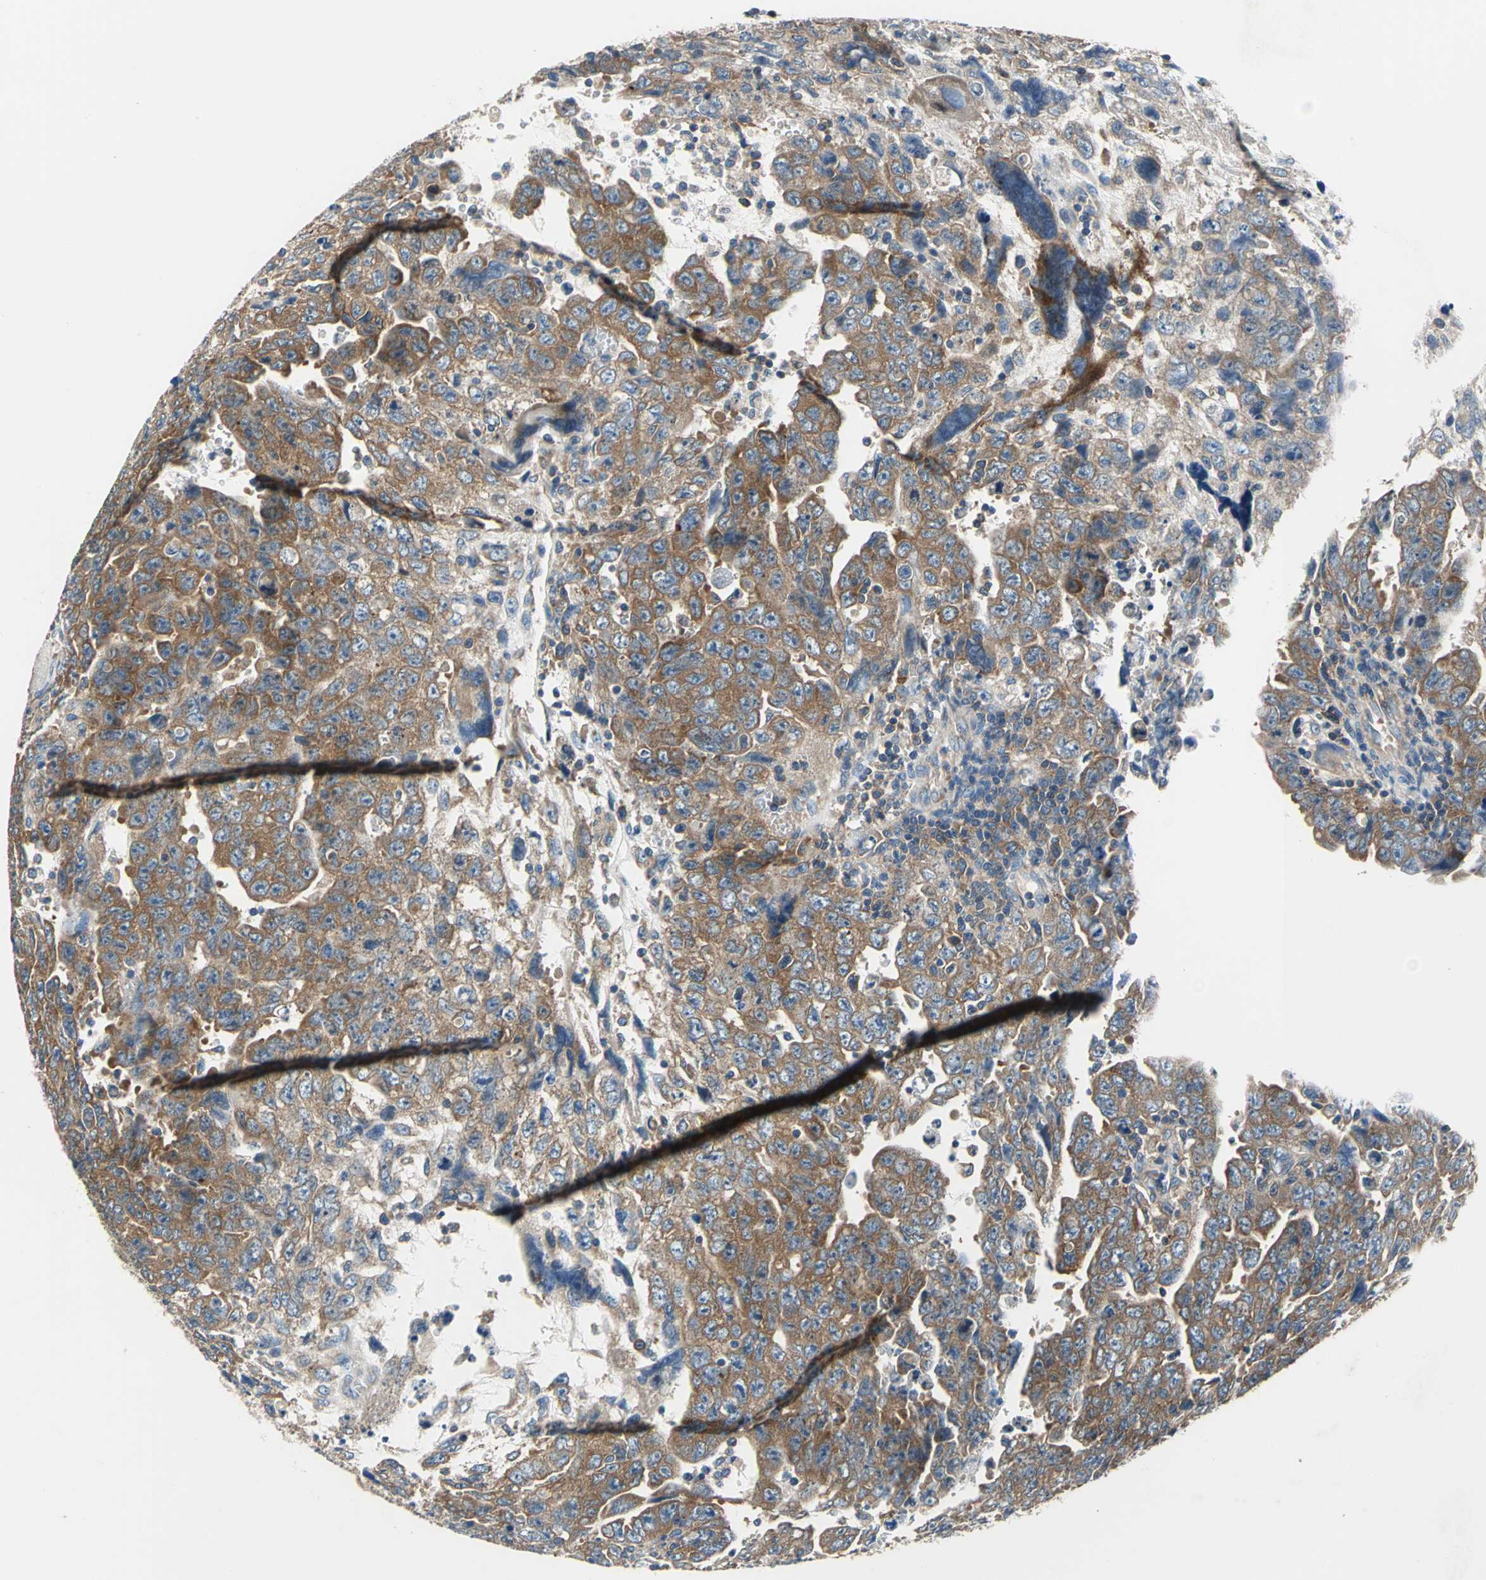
{"staining": {"intensity": "moderate", "quantity": ">75%", "location": "cytoplasmic/membranous"}, "tissue": "testis cancer", "cell_type": "Tumor cells", "image_type": "cancer", "snomed": [{"axis": "morphology", "description": "Carcinoma, Embryonal, NOS"}, {"axis": "topography", "description": "Testis"}], "caption": "IHC image of human testis cancer stained for a protein (brown), which reveals medium levels of moderate cytoplasmic/membranous positivity in approximately >75% of tumor cells.", "gene": "DDX3Y", "patient": {"sex": "male", "age": 28}}